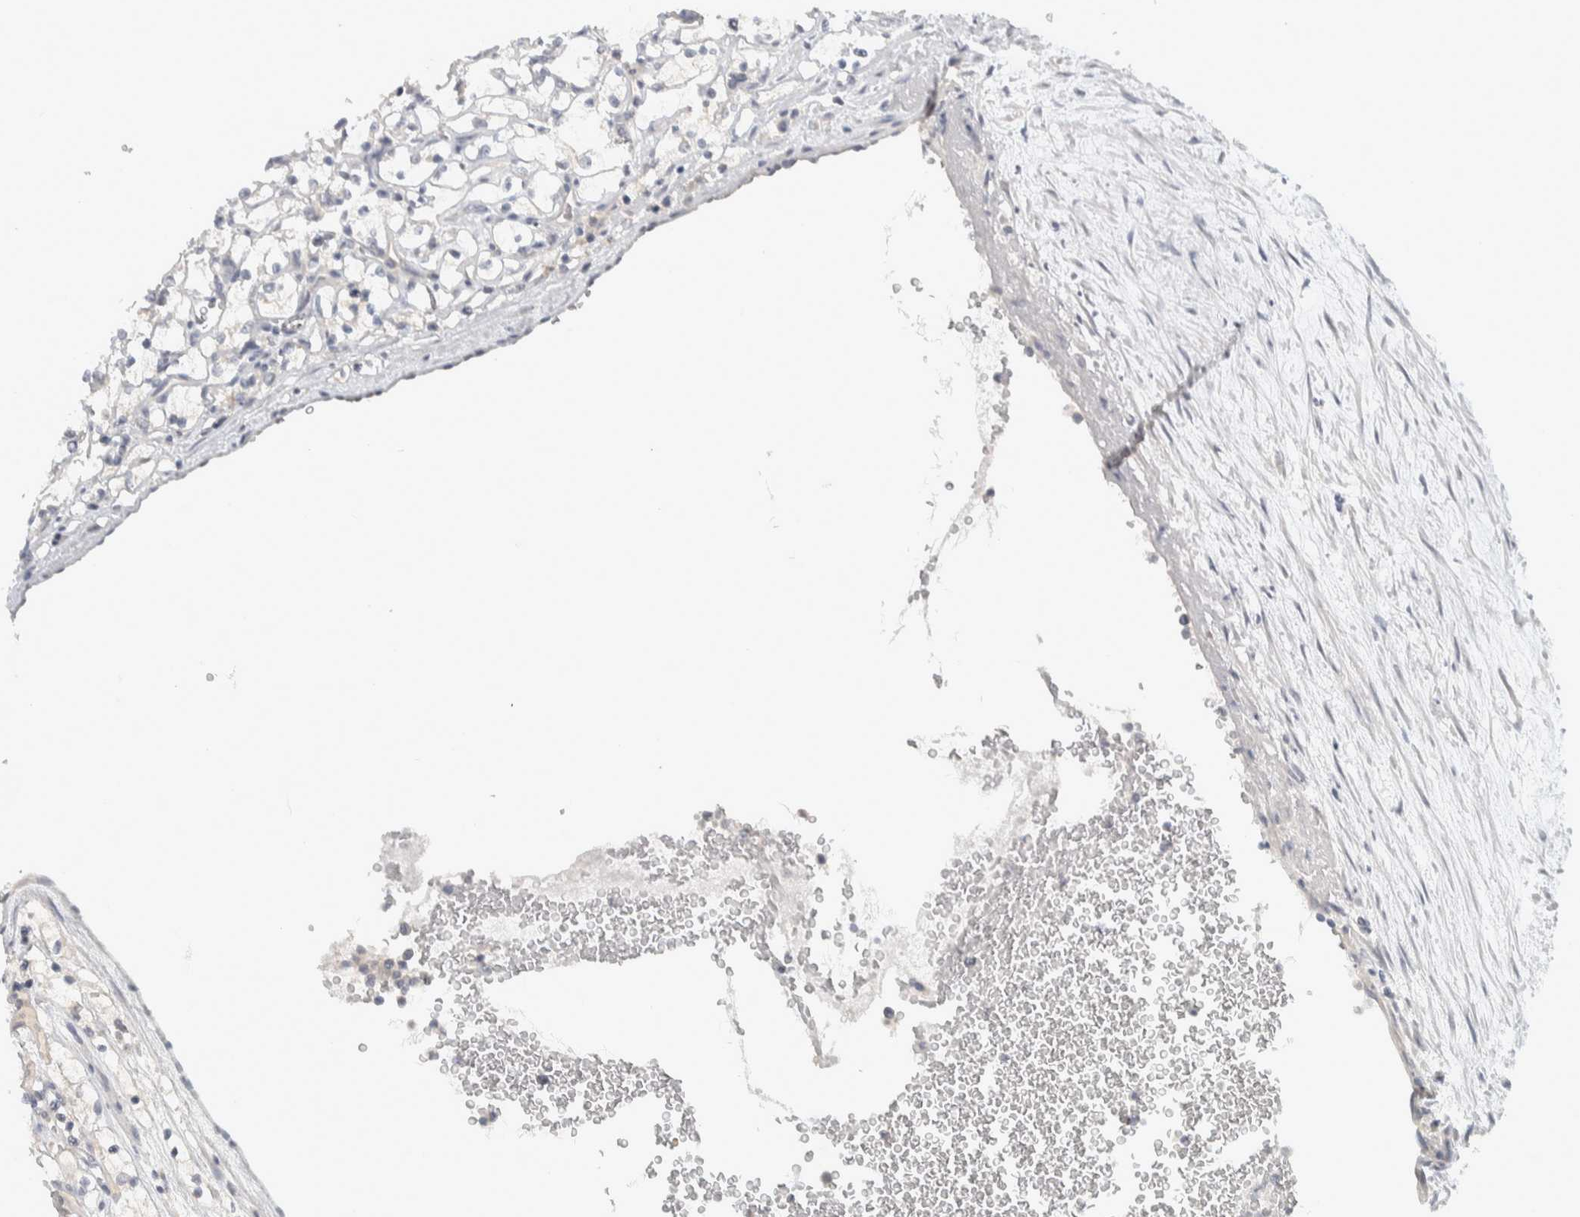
{"staining": {"intensity": "negative", "quantity": "none", "location": "none"}, "tissue": "renal cancer", "cell_type": "Tumor cells", "image_type": "cancer", "snomed": [{"axis": "morphology", "description": "Adenocarcinoma, NOS"}, {"axis": "topography", "description": "Kidney"}], "caption": "Renal adenocarcinoma was stained to show a protein in brown. There is no significant positivity in tumor cells. (DAB immunohistochemistry, high magnification).", "gene": "AFP", "patient": {"sex": "female", "age": 69}}